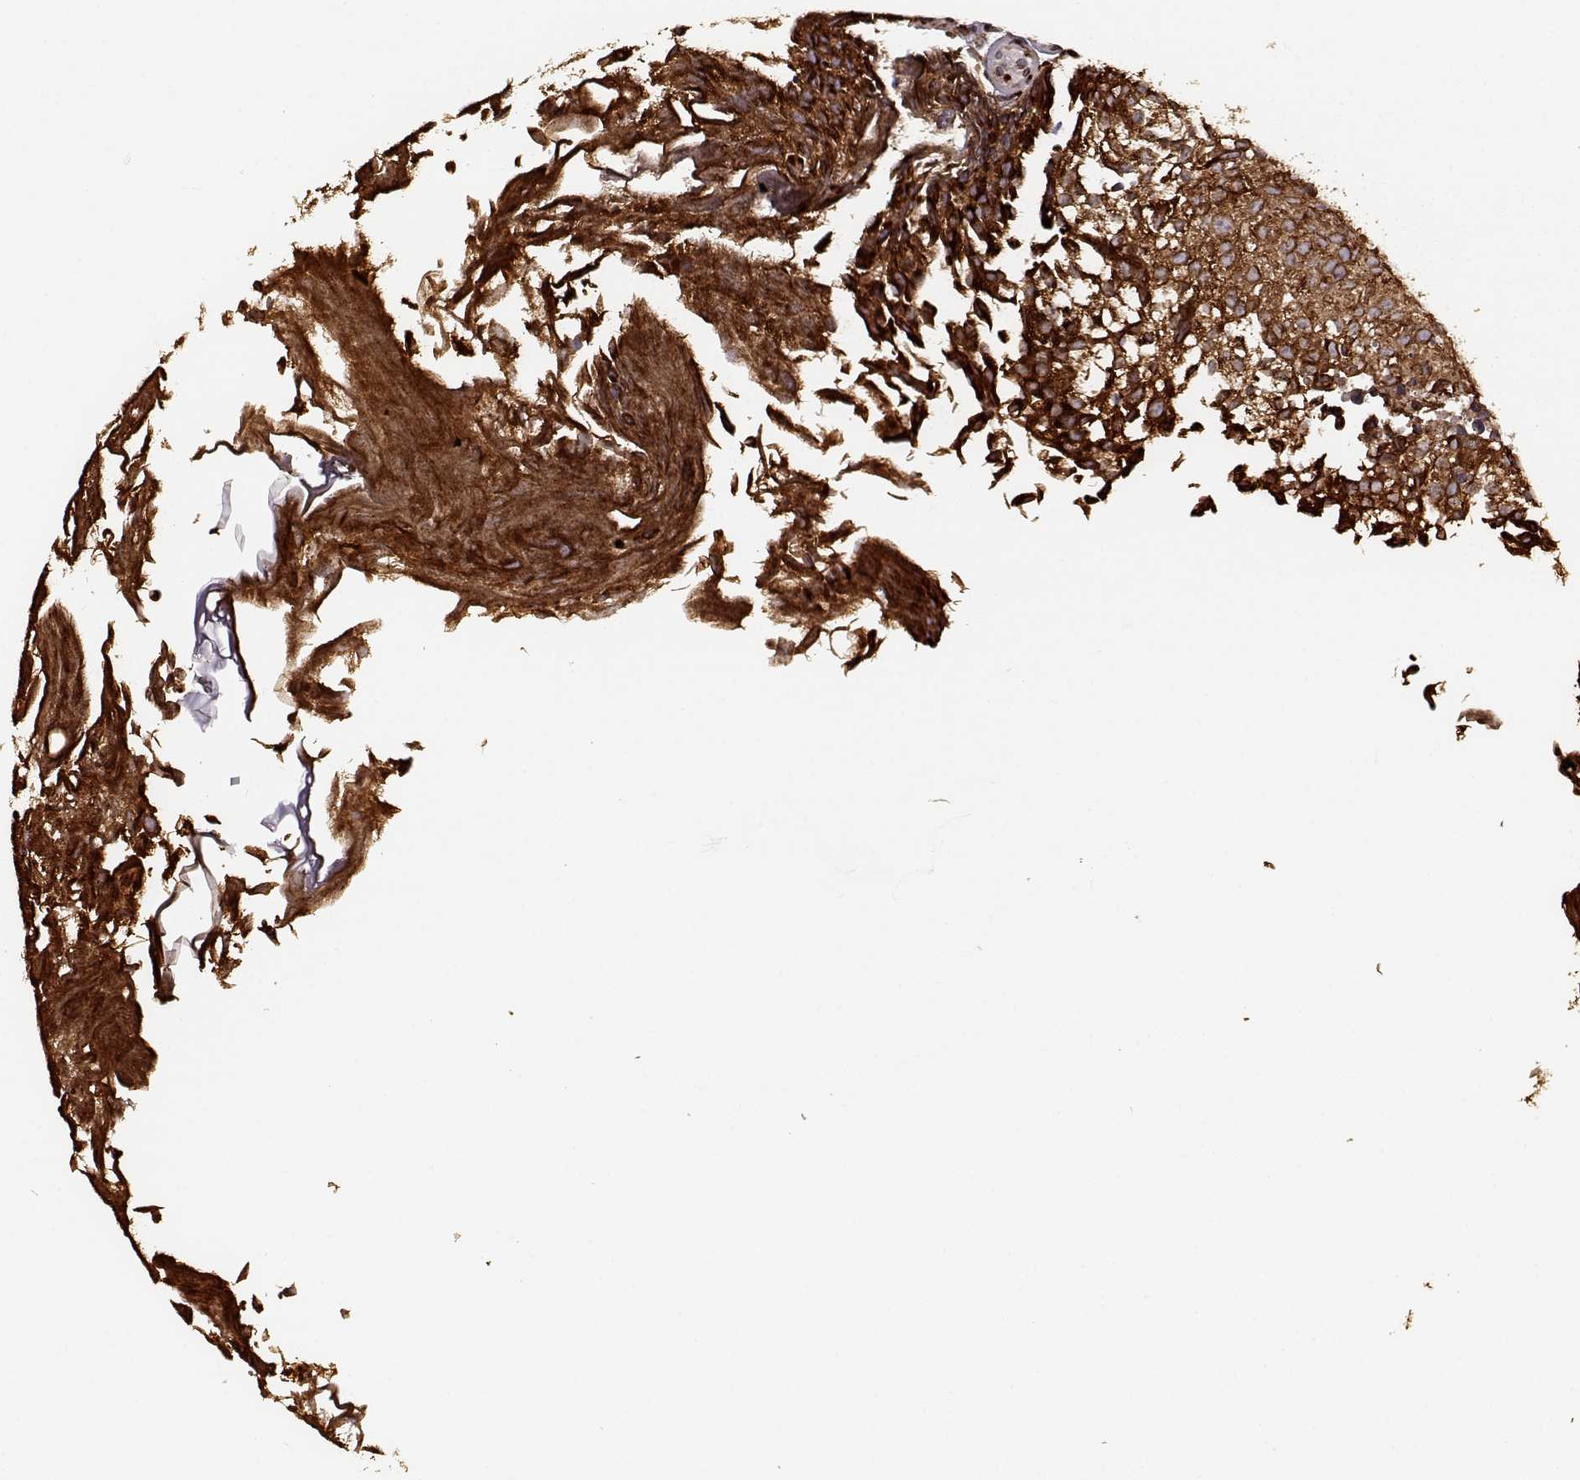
{"staining": {"intensity": "strong", "quantity": ">75%", "location": "cytoplasmic/membranous"}, "tissue": "urothelial cancer", "cell_type": "Tumor cells", "image_type": "cancer", "snomed": [{"axis": "morphology", "description": "Urothelial carcinoma, Low grade"}, {"axis": "topography", "description": "Urinary bladder"}], "caption": "Strong cytoplasmic/membranous staining is seen in approximately >75% of tumor cells in urothelial carcinoma (low-grade).", "gene": "YIPF5", "patient": {"sex": "male", "age": 70}}